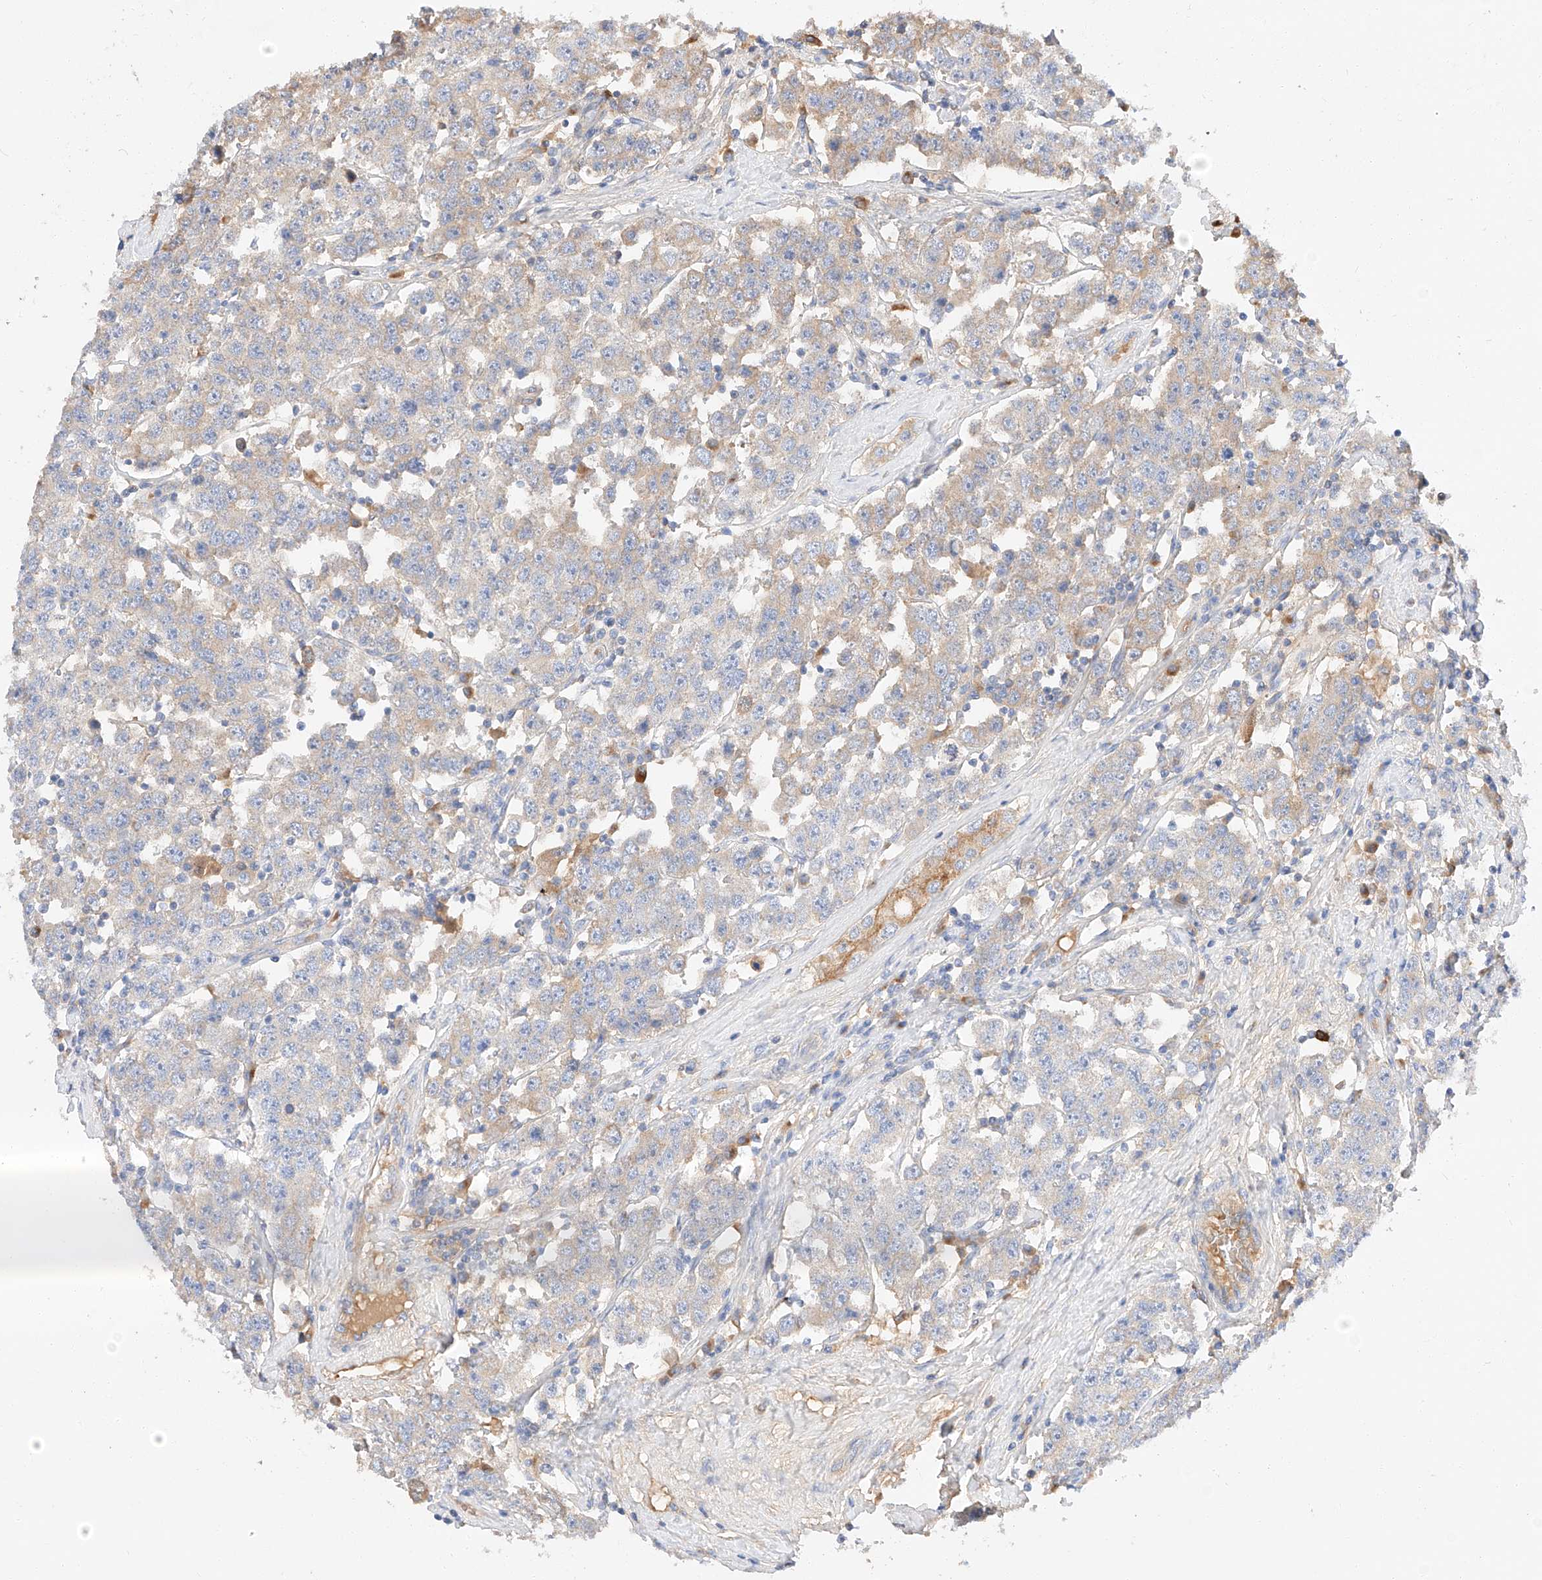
{"staining": {"intensity": "negative", "quantity": "none", "location": "none"}, "tissue": "testis cancer", "cell_type": "Tumor cells", "image_type": "cancer", "snomed": [{"axis": "morphology", "description": "Seminoma, NOS"}, {"axis": "topography", "description": "Testis"}], "caption": "This is a micrograph of immunohistochemistry (IHC) staining of seminoma (testis), which shows no positivity in tumor cells.", "gene": "MAP7", "patient": {"sex": "male", "age": 28}}